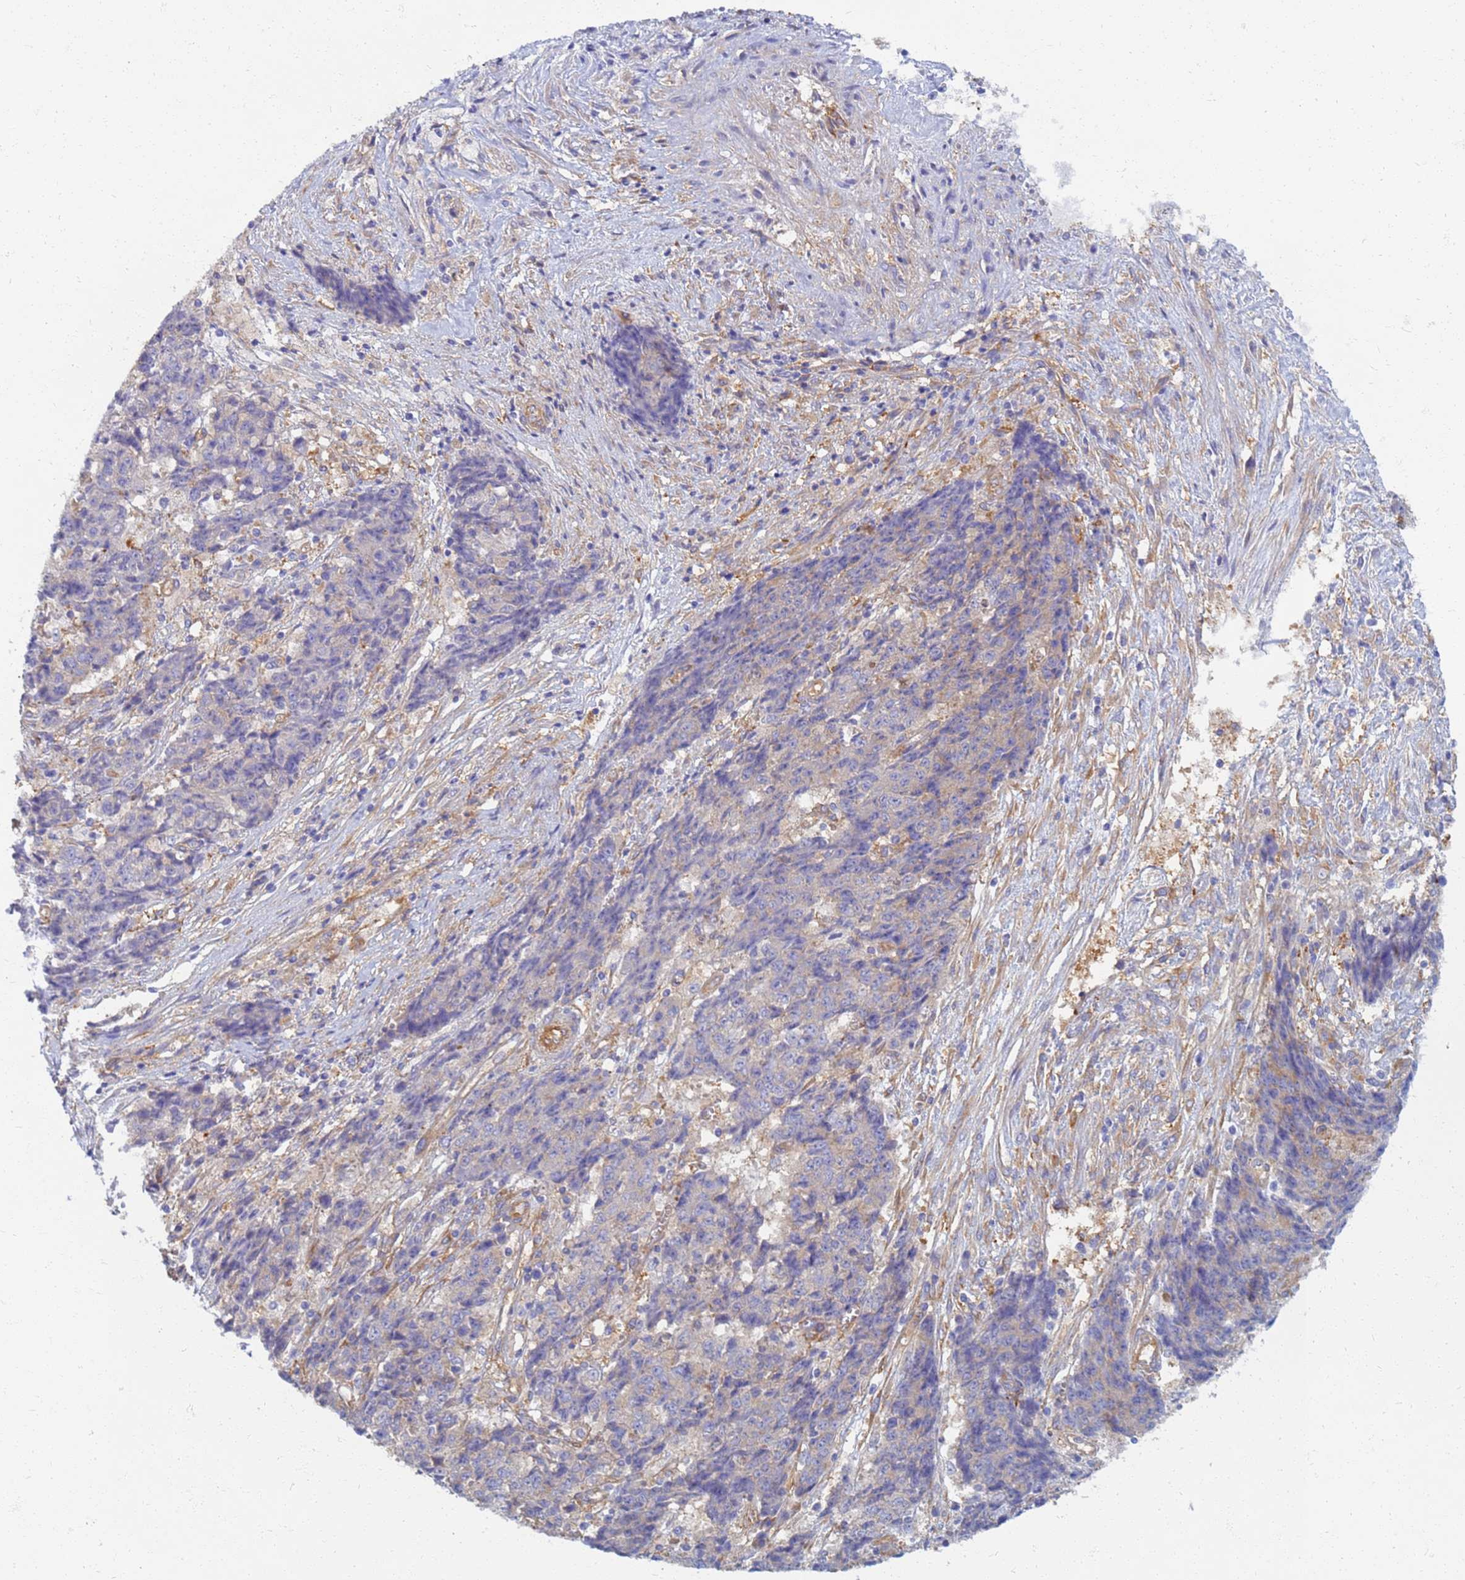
{"staining": {"intensity": "negative", "quantity": "none", "location": "none"}, "tissue": "ovarian cancer", "cell_type": "Tumor cells", "image_type": "cancer", "snomed": [{"axis": "morphology", "description": "Carcinoma, endometroid"}, {"axis": "topography", "description": "Ovary"}], "caption": "DAB (3,3'-diaminobenzidine) immunohistochemical staining of human endometroid carcinoma (ovarian) reveals no significant staining in tumor cells.", "gene": "EEA1", "patient": {"sex": "female", "age": 42}}